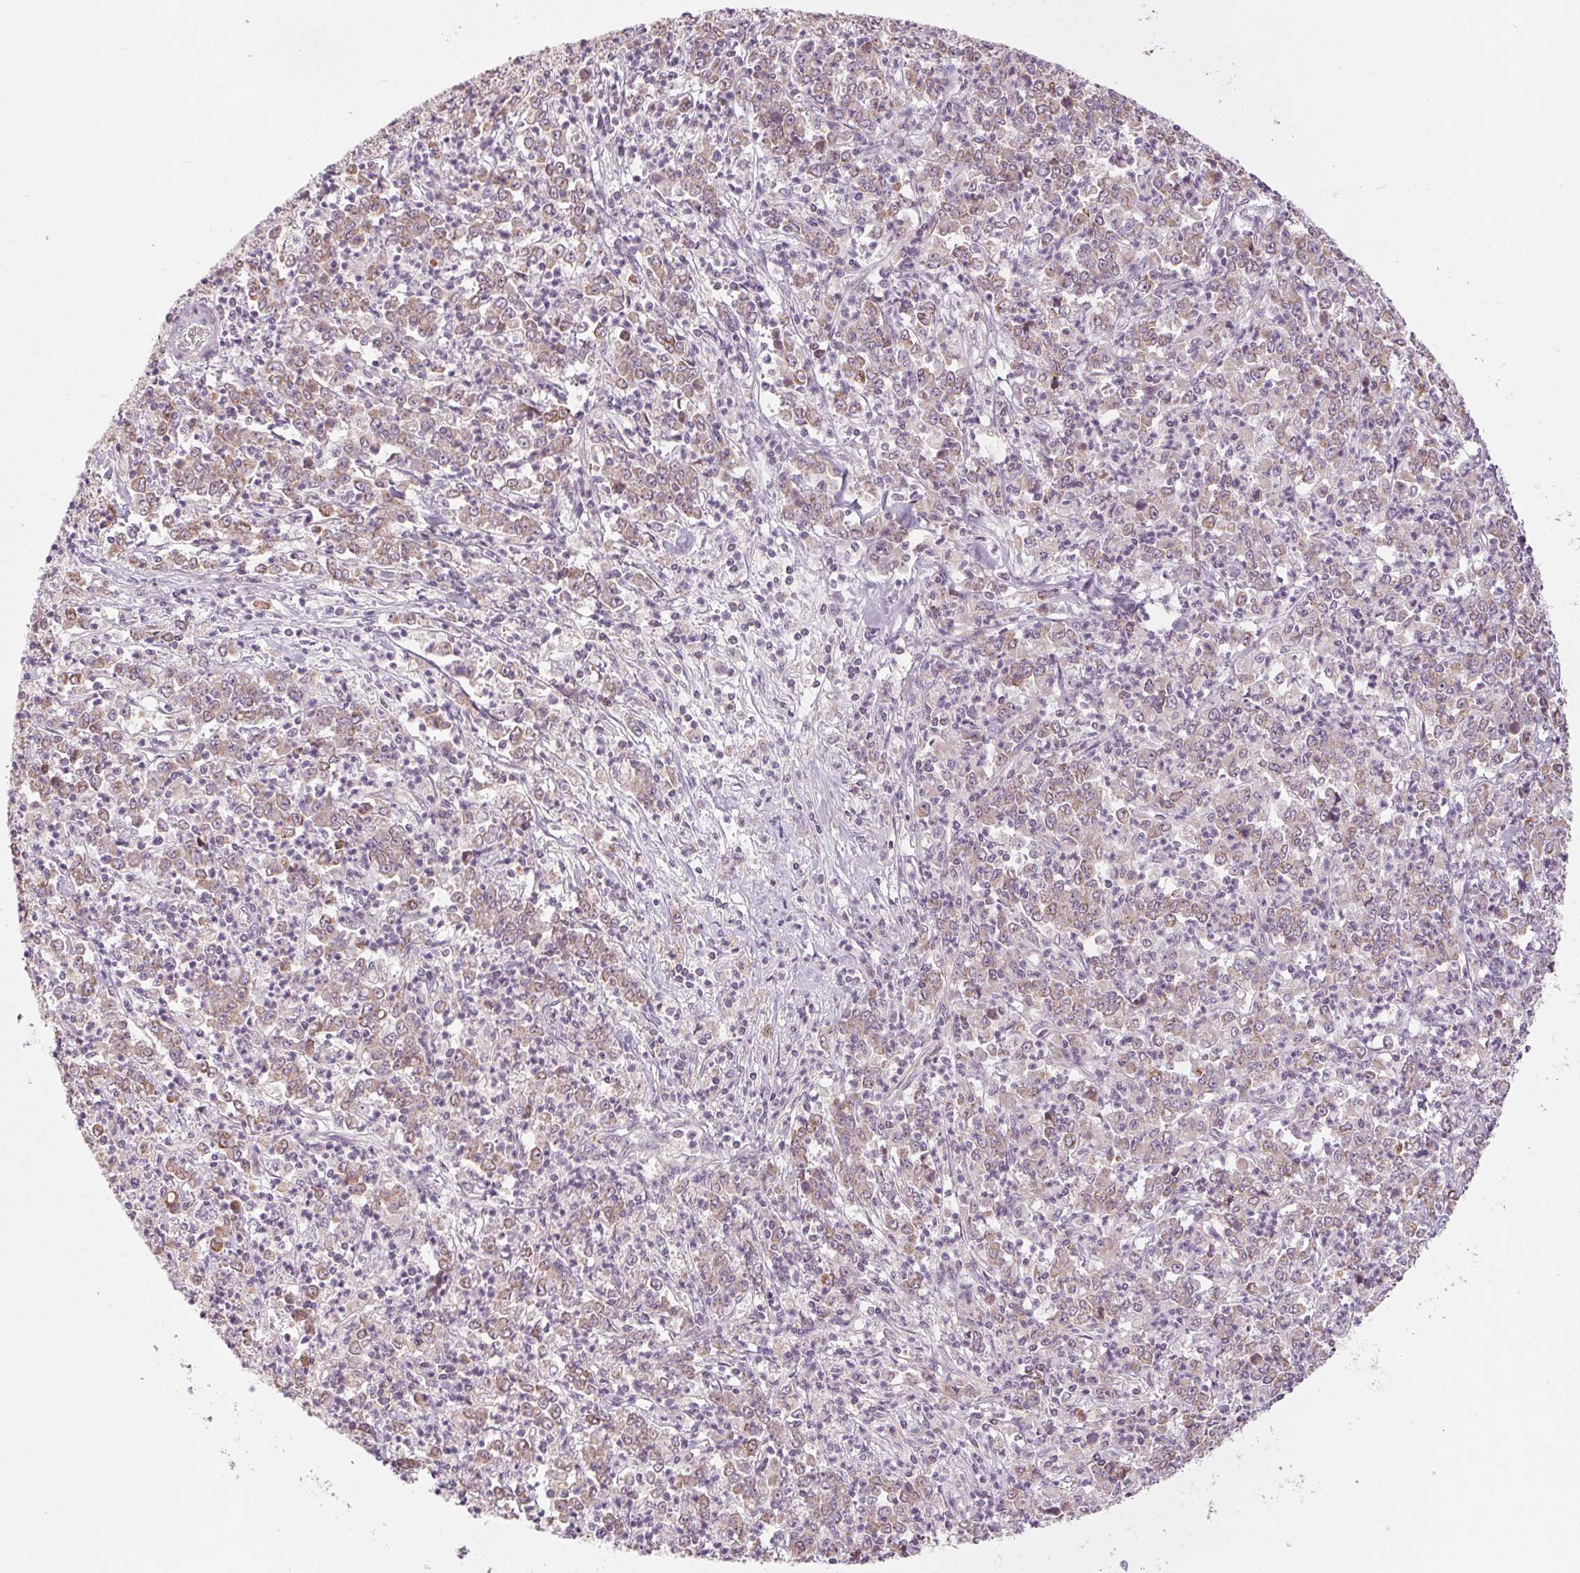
{"staining": {"intensity": "weak", "quantity": "25%-75%", "location": "cytoplasmic/membranous"}, "tissue": "stomach cancer", "cell_type": "Tumor cells", "image_type": "cancer", "snomed": [{"axis": "morphology", "description": "Adenocarcinoma, NOS"}, {"axis": "topography", "description": "Stomach, lower"}], "caption": "The immunohistochemical stain labels weak cytoplasmic/membranous staining in tumor cells of stomach cancer tissue.", "gene": "MAP3K5", "patient": {"sex": "female", "age": 71}}